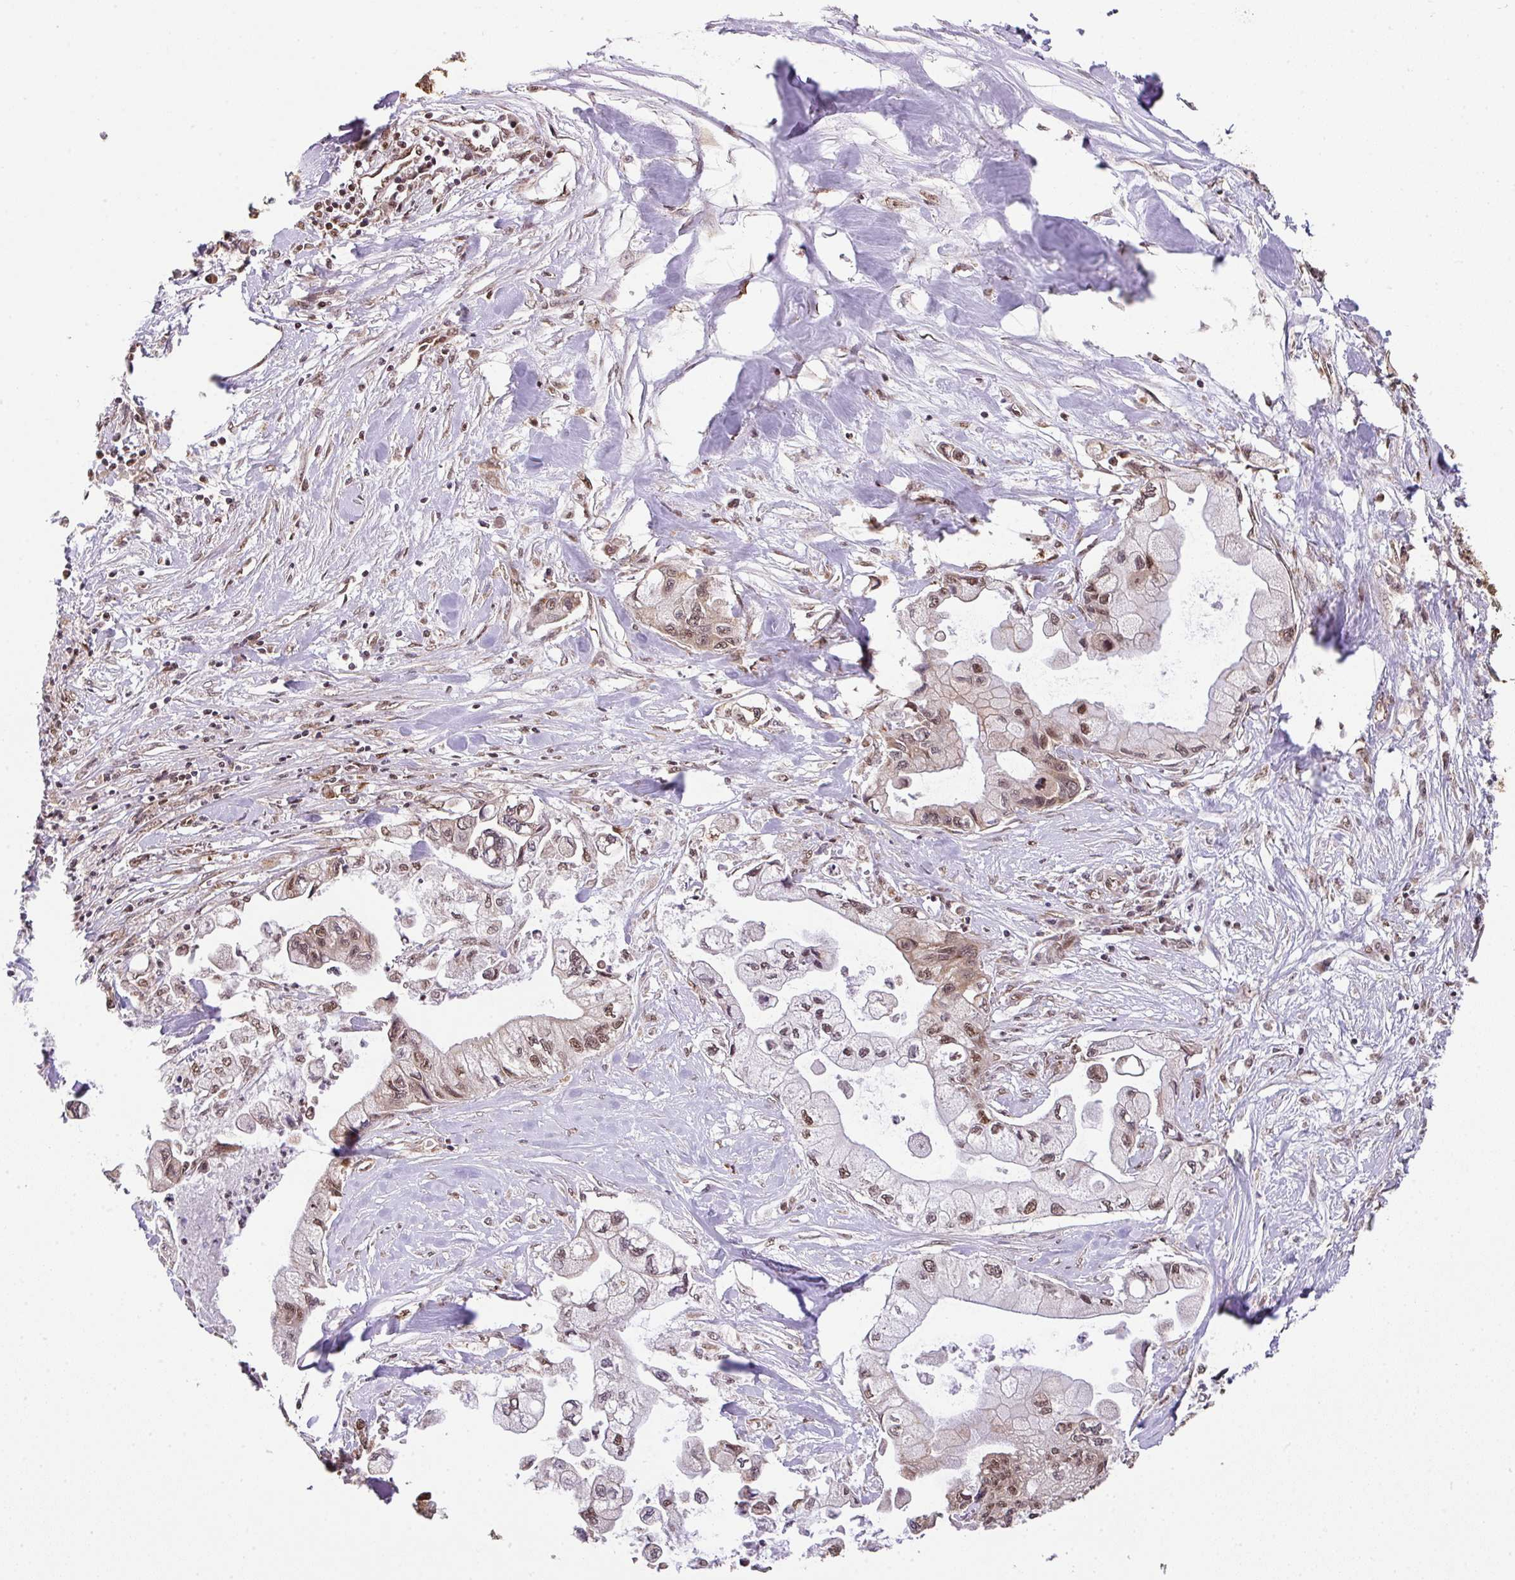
{"staining": {"intensity": "moderate", "quantity": ">75%", "location": "nuclear"}, "tissue": "pancreatic cancer", "cell_type": "Tumor cells", "image_type": "cancer", "snomed": [{"axis": "morphology", "description": "Adenocarcinoma, NOS"}, {"axis": "topography", "description": "Pancreas"}], "caption": "Pancreatic adenocarcinoma stained with IHC reveals moderate nuclear staining in about >75% of tumor cells. The staining is performed using DAB (3,3'-diaminobenzidine) brown chromogen to label protein expression. The nuclei are counter-stained blue using hematoxylin.", "gene": "PLK1", "patient": {"sex": "male", "age": 61}}